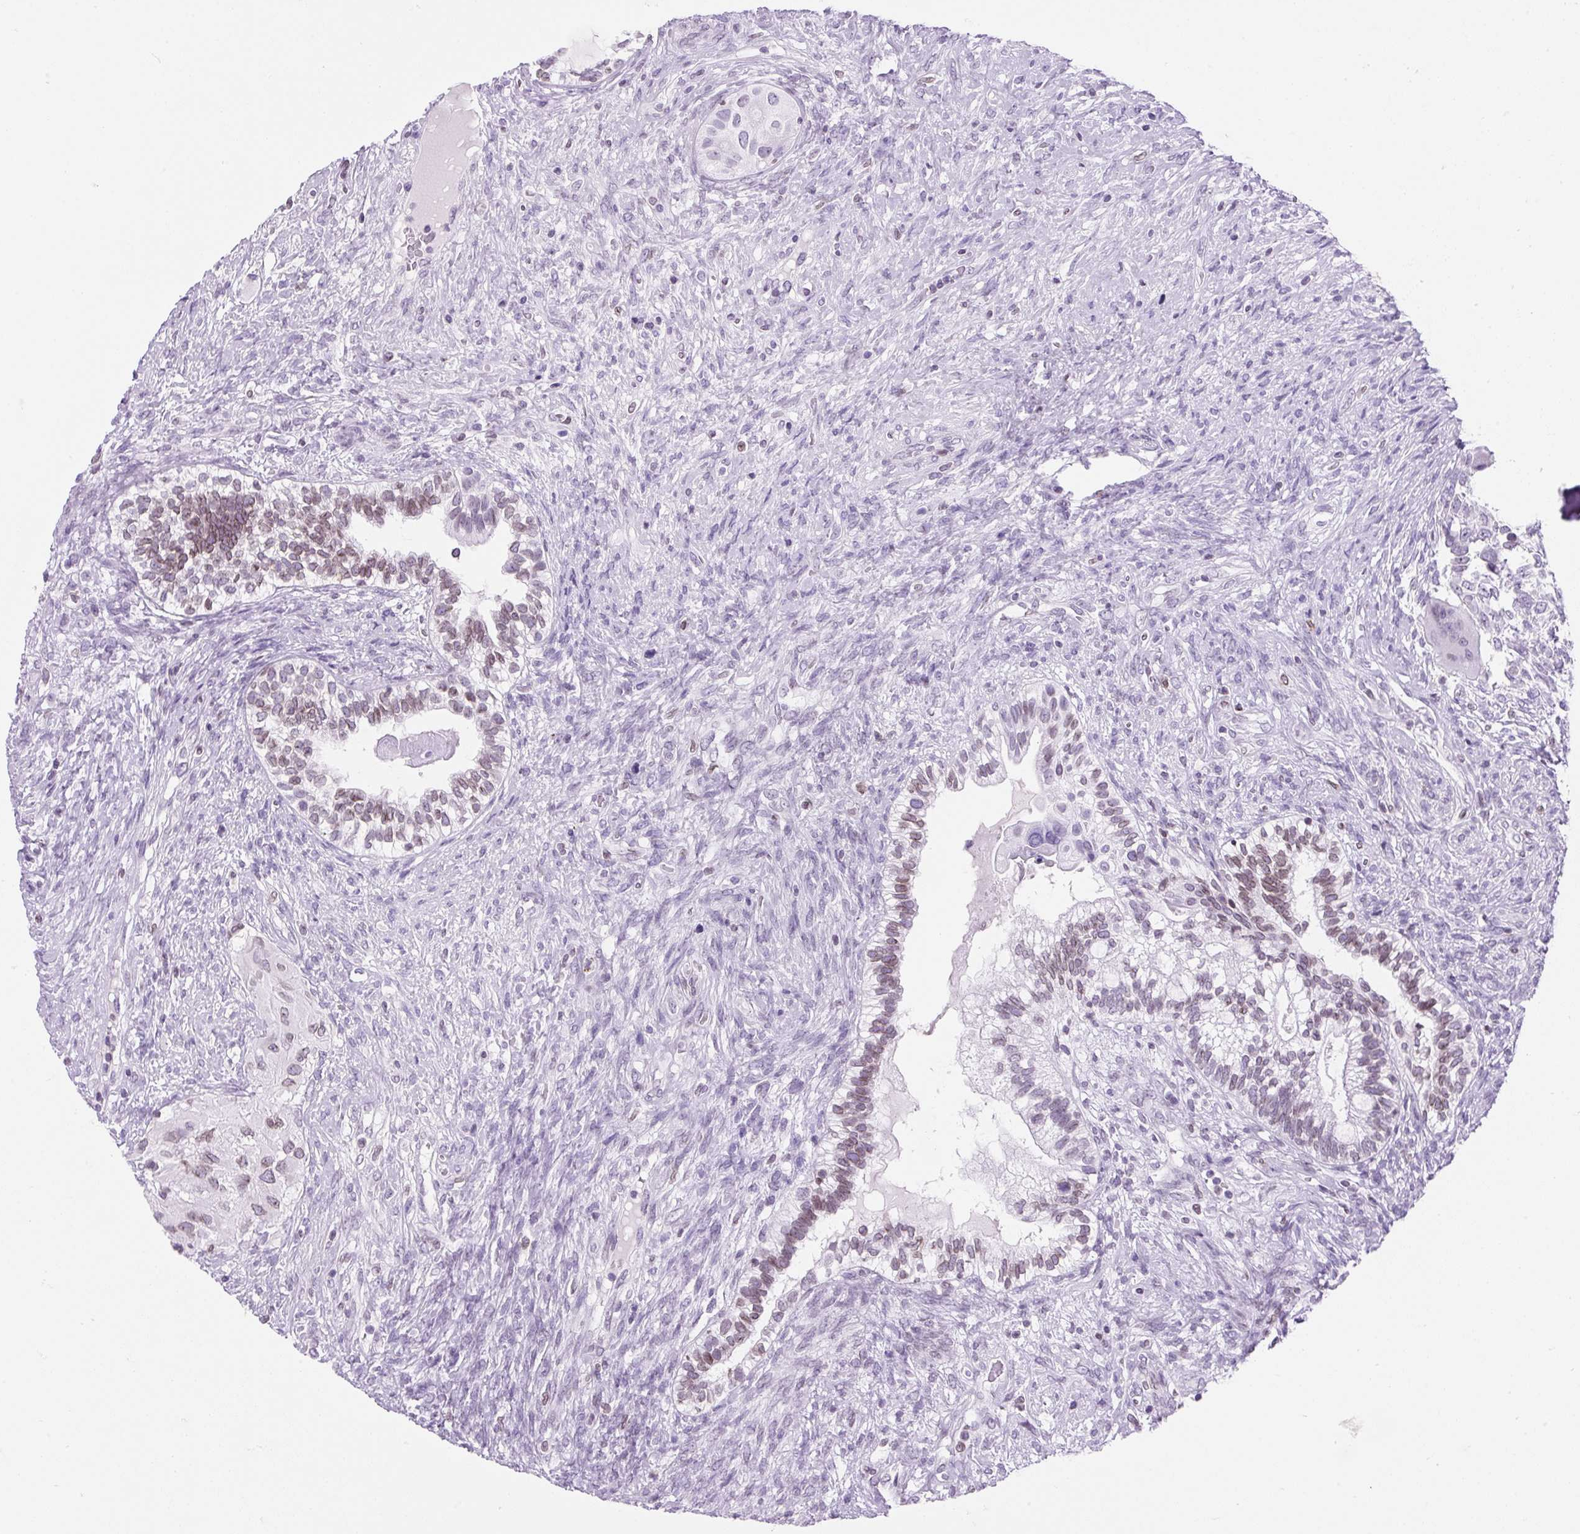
{"staining": {"intensity": "moderate", "quantity": "25%-75%", "location": "cytoplasmic/membranous,nuclear"}, "tissue": "testis cancer", "cell_type": "Tumor cells", "image_type": "cancer", "snomed": [{"axis": "morphology", "description": "Seminoma, NOS"}, {"axis": "morphology", "description": "Carcinoma, Embryonal, NOS"}, {"axis": "topography", "description": "Testis"}], "caption": "This is a micrograph of immunohistochemistry staining of testis seminoma, which shows moderate expression in the cytoplasmic/membranous and nuclear of tumor cells.", "gene": "VPREB1", "patient": {"sex": "male", "age": 41}}